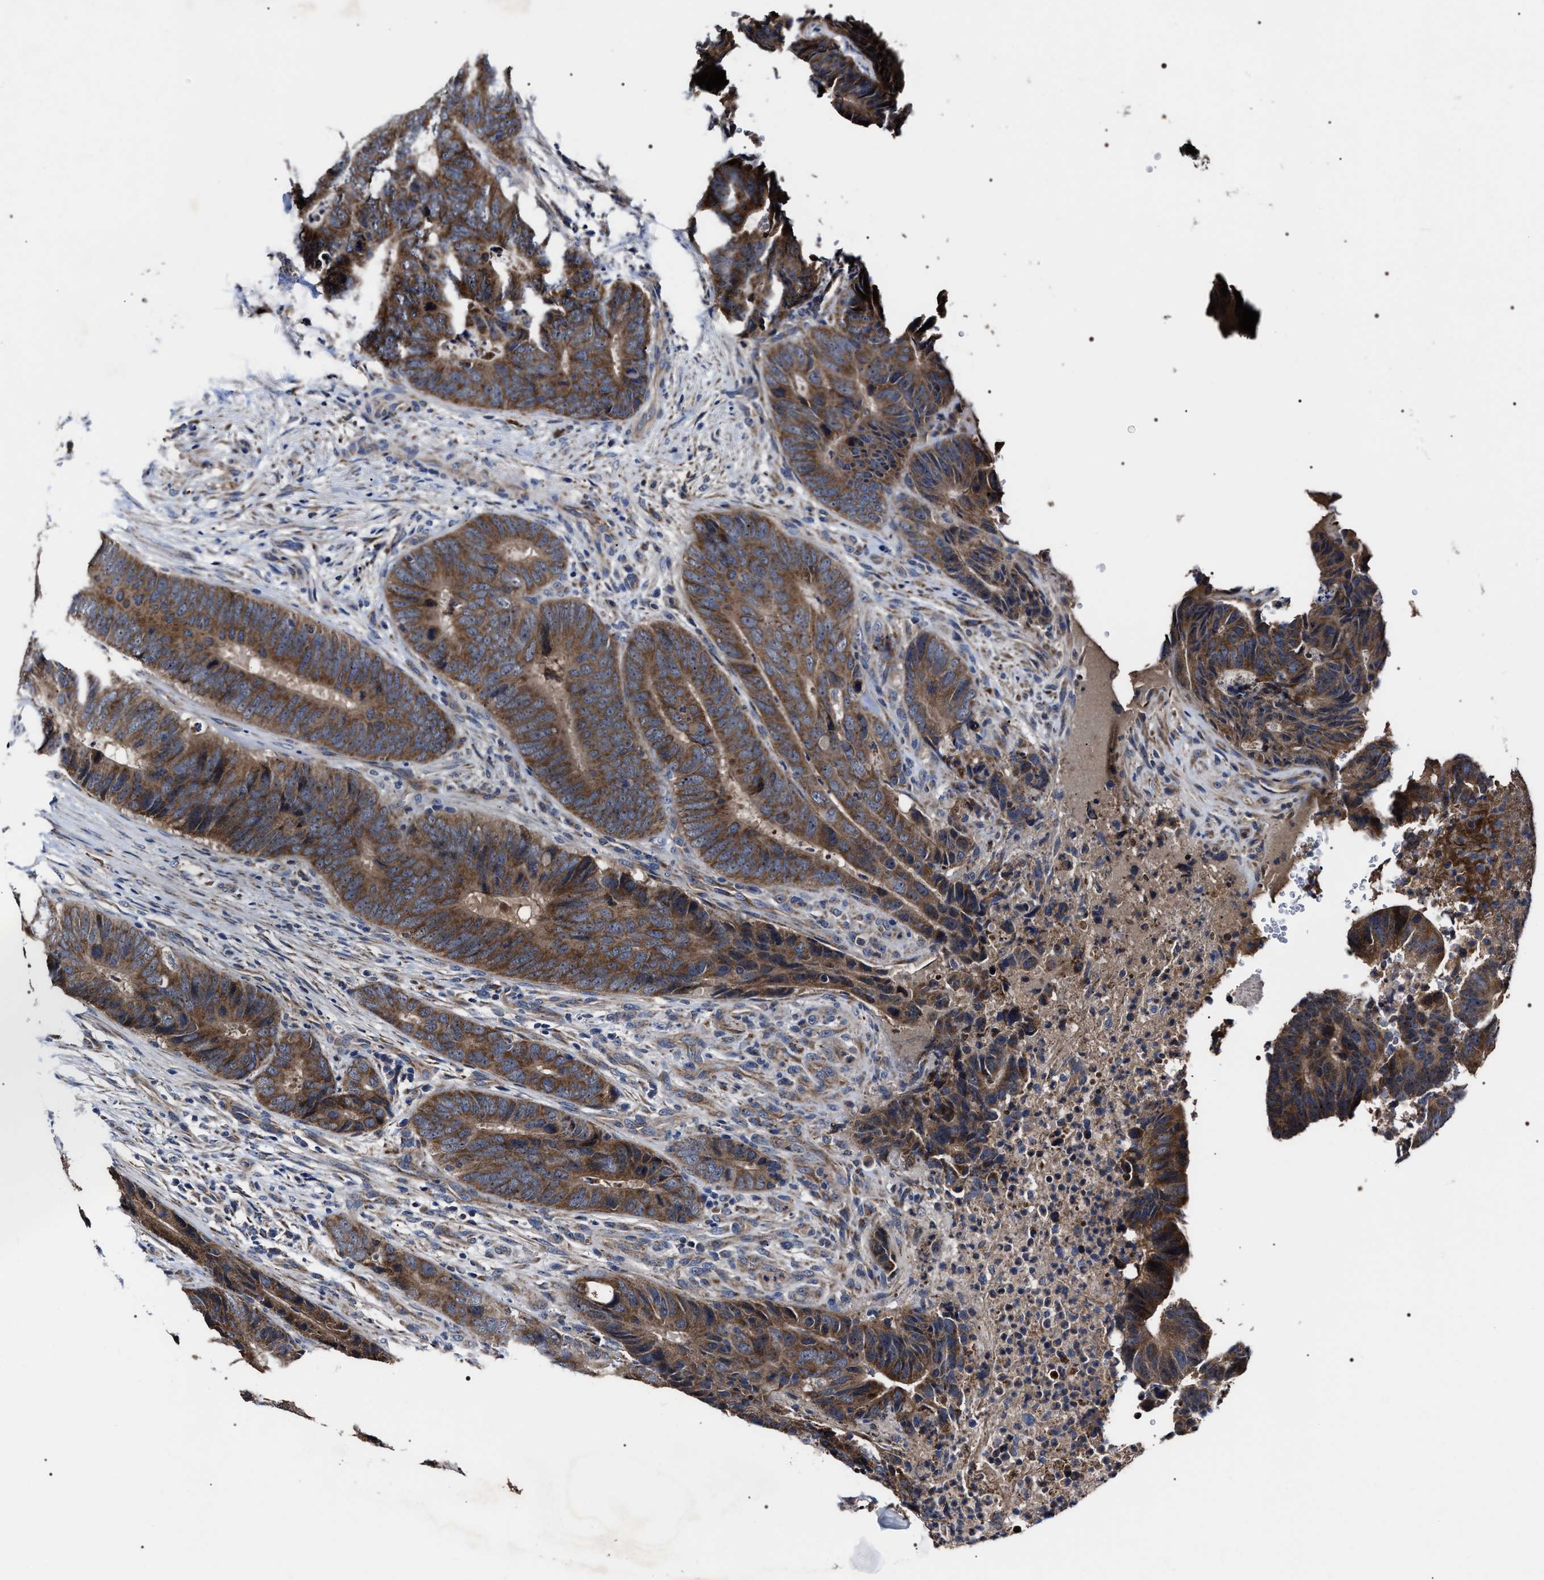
{"staining": {"intensity": "strong", "quantity": ">75%", "location": "cytoplasmic/membranous"}, "tissue": "colorectal cancer", "cell_type": "Tumor cells", "image_type": "cancer", "snomed": [{"axis": "morphology", "description": "Adenocarcinoma, NOS"}, {"axis": "topography", "description": "Colon"}], "caption": "Immunohistochemistry (IHC) of human adenocarcinoma (colorectal) displays high levels of strong cytoplasmic/membranous staining in approximately >75% of tumor cells. (DAB (3,3'-diaminobenzidine) = brown stain, brightfield microscopy at high magnification).", "gene": "MACC1", "patient": {"sex": "male", "age": 56}}